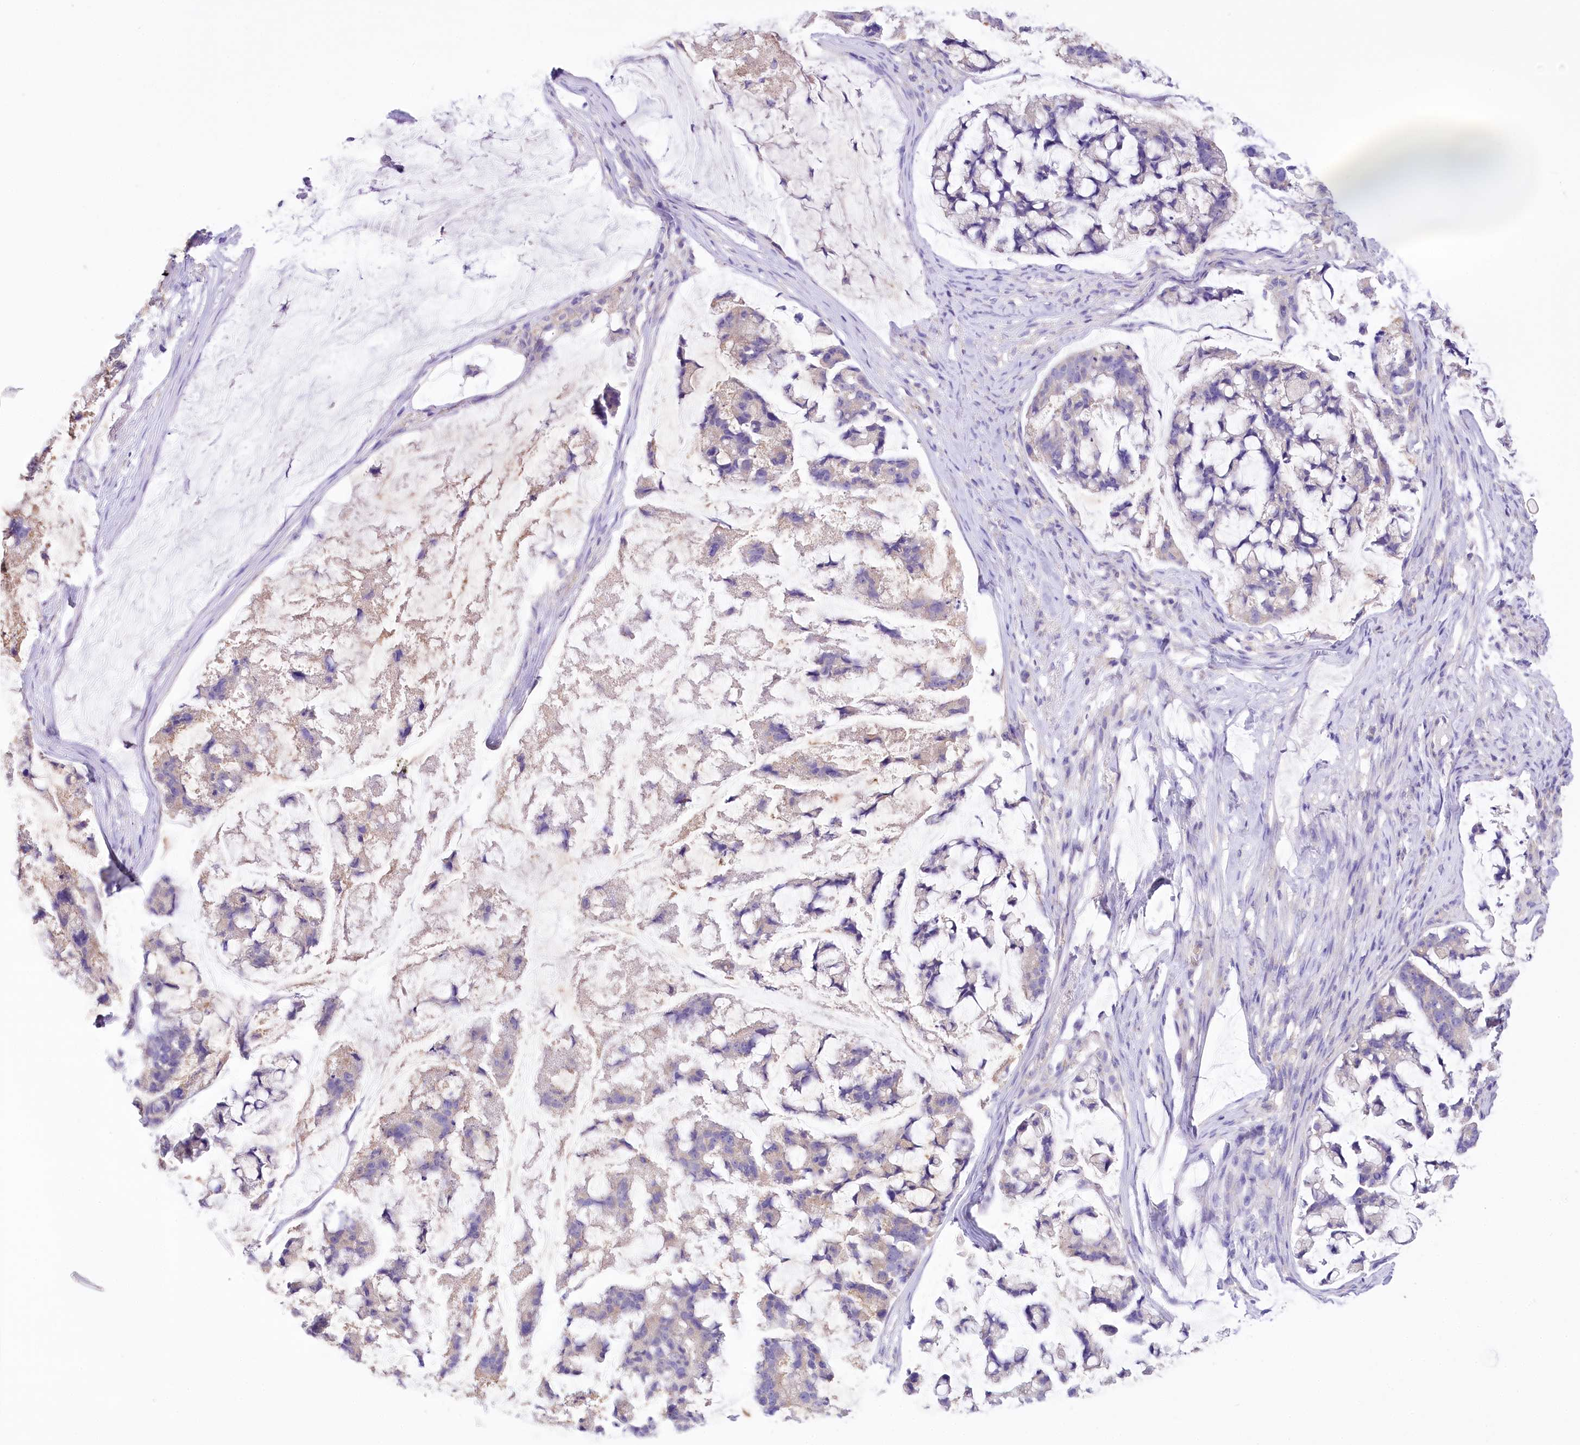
{"staining": {"intensity": "weak", "quantity": "<25%", "location": "cytoplasmic/membranous"}, "tissue": "stomach cancer", "cell_type": "Tumor cells", "image_type": "cancer", "snomed": [{"axis": "morphology", "description": "Adenocarcinoma, NOS"}, {"axis": "topography", "description": "Stomach, lower"}], "caption": "Immunohistochemistry (IHC) of human adenocarcinoma (stomach) reveals no positivity in tumor cells.", "gene": "PRSS53", "patient": {"sex": "male", "age": 67}}